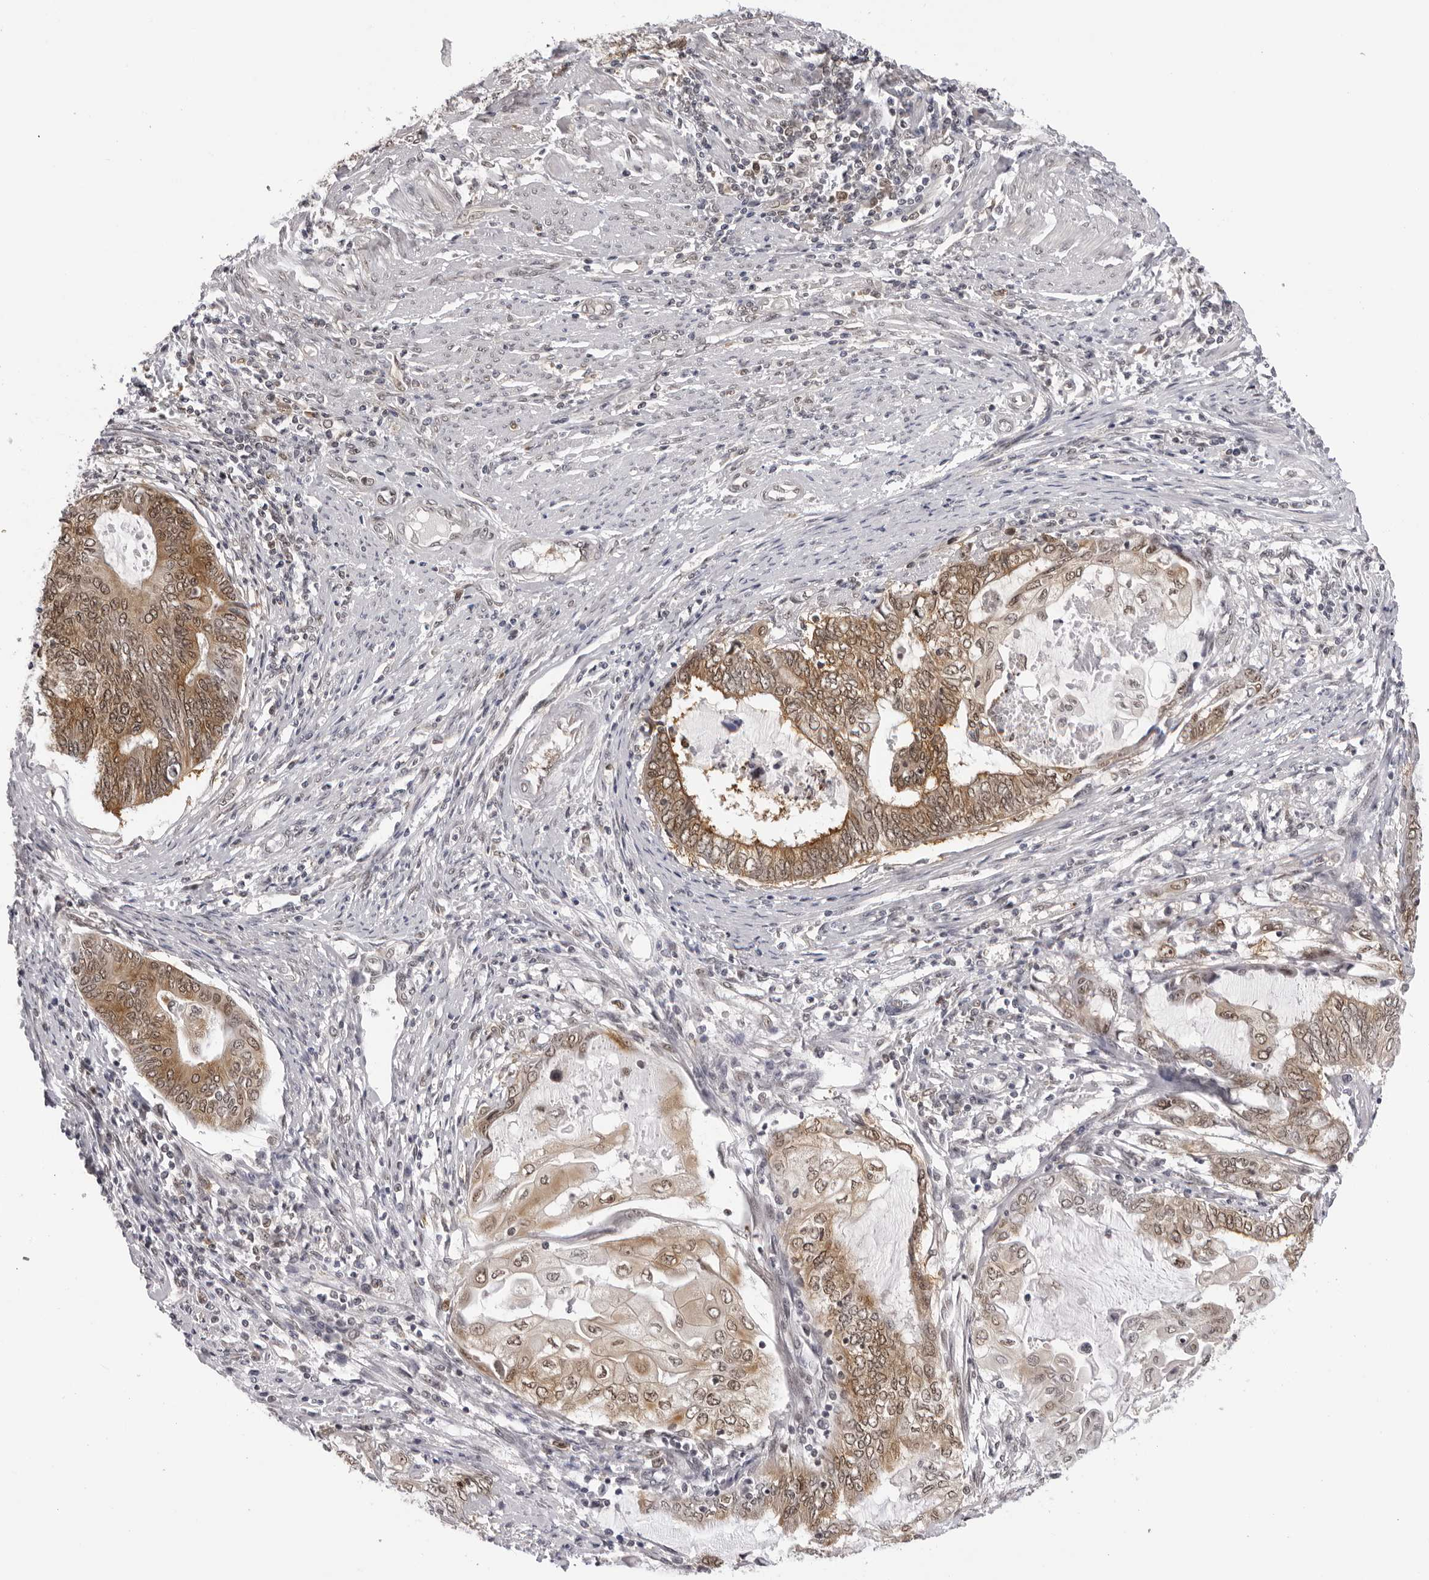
{"staining": {"intensity": "moderate", "quantity": ">75%", "location": "cytoplasmic/membranous,nuclear"}, "tissue": "endometrial cancer", "cell_type": "Tumor cells", "image_type": "cancer", "snomed": [{"axis": "morphology", "description": "Adenocarcinoma, NOS"}, {"axis": "topography", "description": "Uterus"}, {"axis": "topography", "description": "Endometrium"}], "caption": "IHC (DAB) staining of endometrial cancer (adenocarcinoma) shows moderate cytoplasmic/membranous and nuclear protein positivity in approximately >75% of tumor cells.", "gene": "WDR77", "patient": {"sex": "female", "age": 70}}